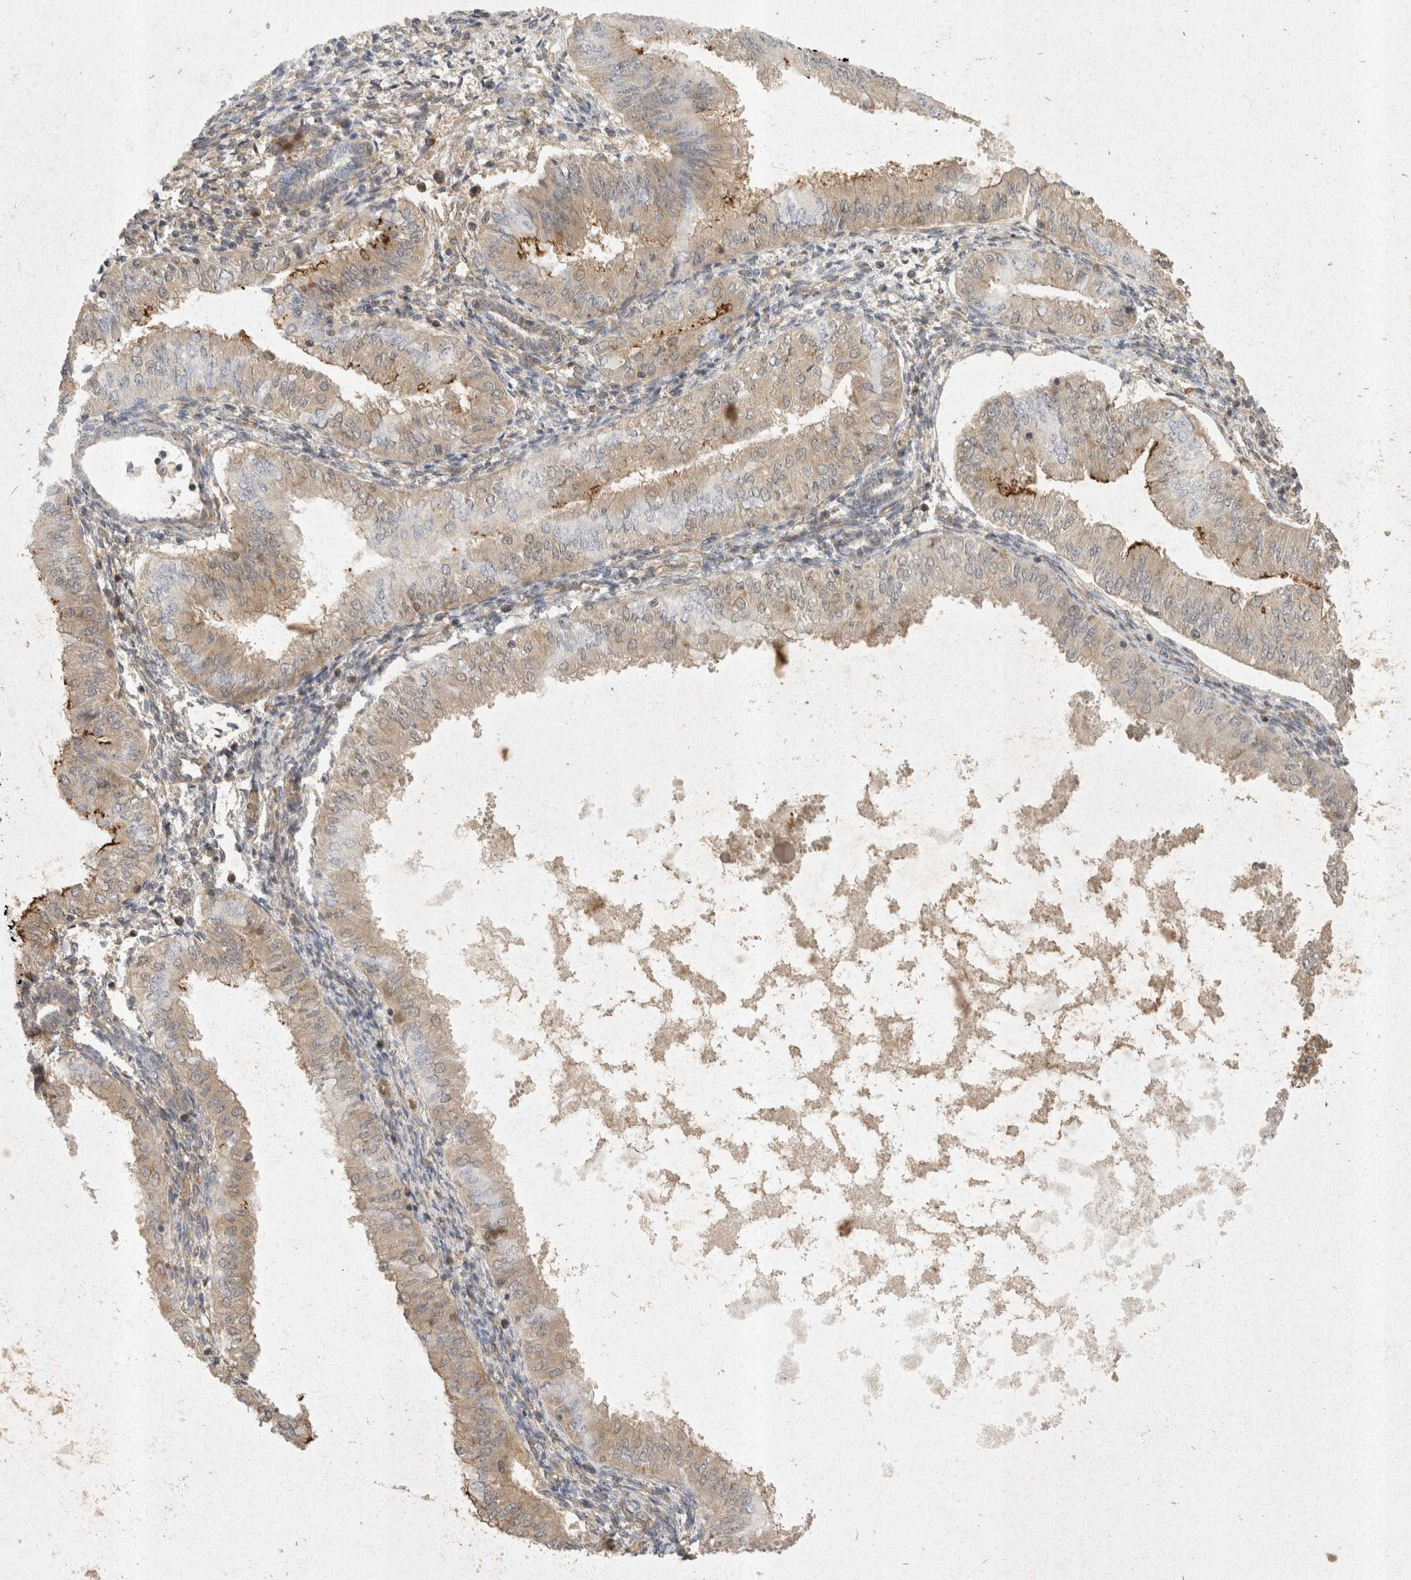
{"staining": {"intensity": "weak", "quantity": "<25%", "location": "cytoplasmic/membranous"}, "tissue": "endometrial cancer", "cell_type": "Tumor cells", "image_type": "cancer", "snomed": [{"axis": "morphology", "description": "Normal tissue, NOS"}, {"axis": "morphology", "description": "Adenocarcinoma, NOS"}, {"axis": "topography", "description": "Endometrium"}], "caption": "A high-resolution image shows immunohistochemistry staining of endometrial adenocarcinoma, which reveals no significant expression in tumor cells. (Brightfield microscopy of DAB (3,3'-diaminobenzidine) immunohistochemistry at high magnification).", "gene": "EIF4G3", "patient": {"sex": "female", "age": 53}}